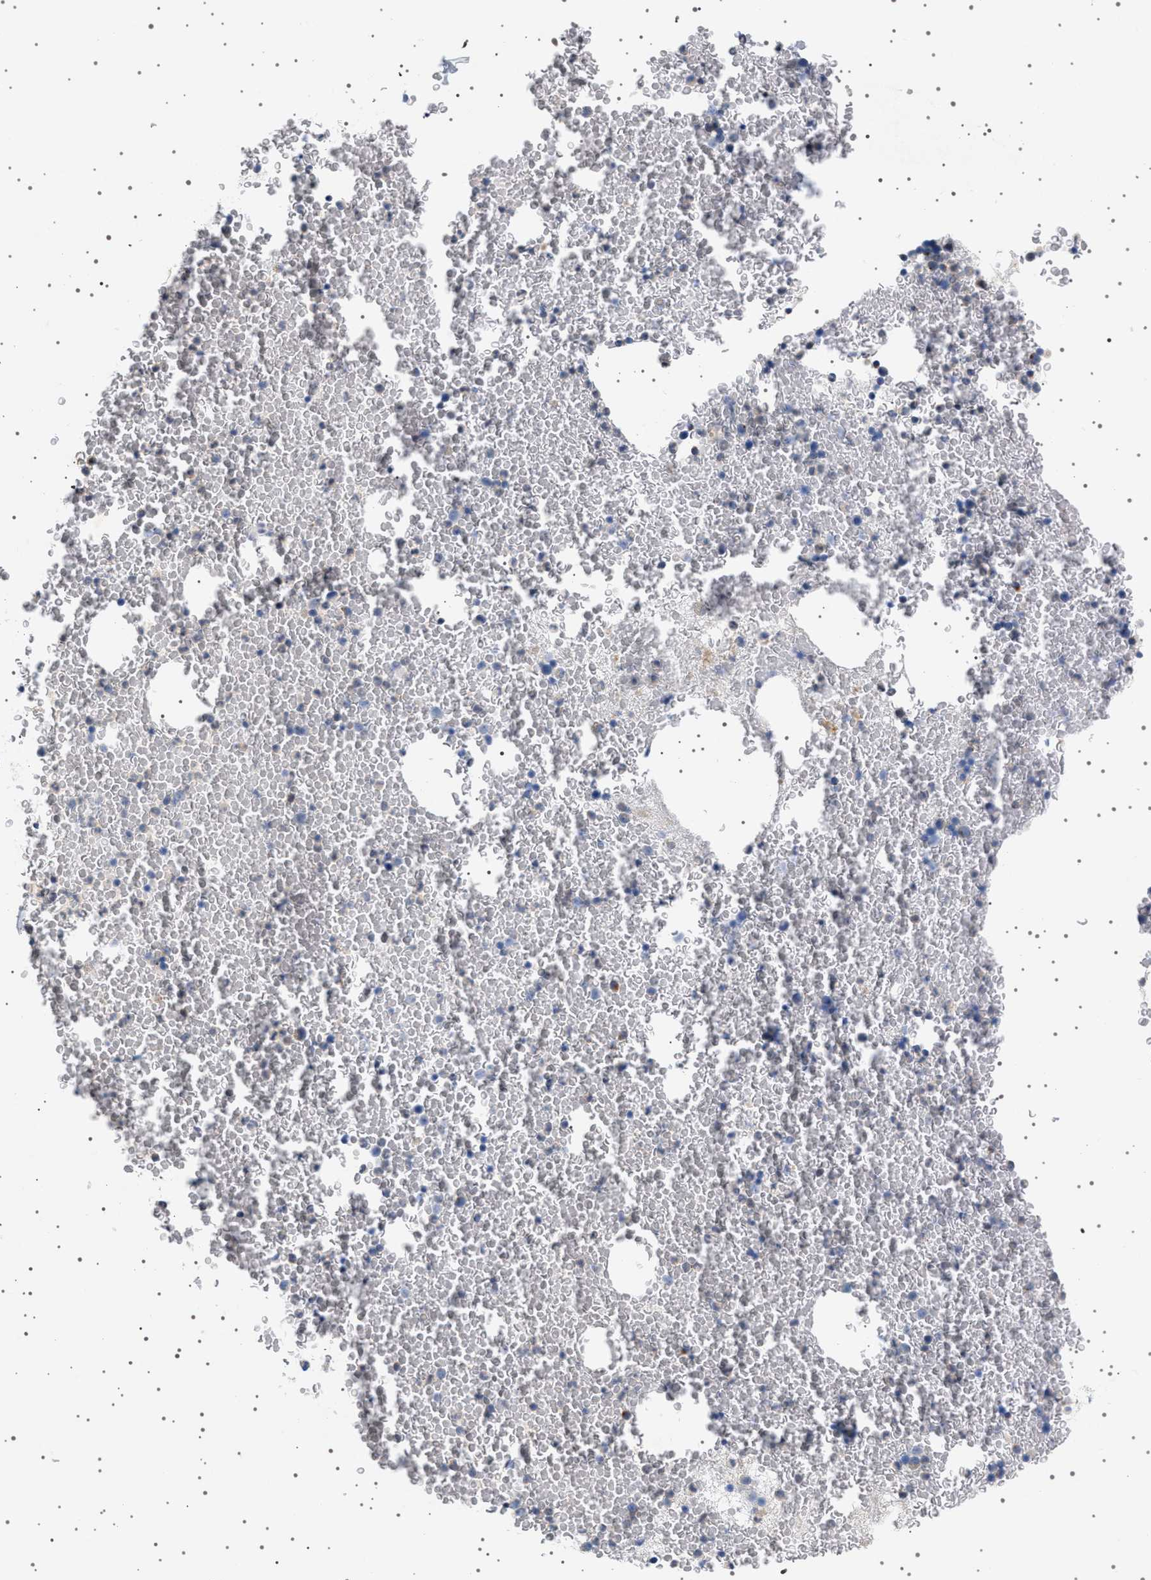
{"staining": {"intensity": "negative", "quantity": "none", "location": "none"}, "tissue": "bone marrow", "cell_type": "Hematopoietic cells", "image_type": "normal", "snomed": [{"axis": "morphology", "description": "Normal tissue, NOS"}, {"axis": "morphology", "description": "Inflammation, NOS"}, {"axis": "topography", "description": "Bone marrow"}], "caption": "Immunohistochemistry (IHC) photomicrograph of unremarkable bone marrow: bone marrow stained with DAB (3,3'-diaminobenzidine) displays no significant protein positivity in hematopoietic cells.", "gene": "ADCY10", "patient": {"sex": "male", "age": 63}}